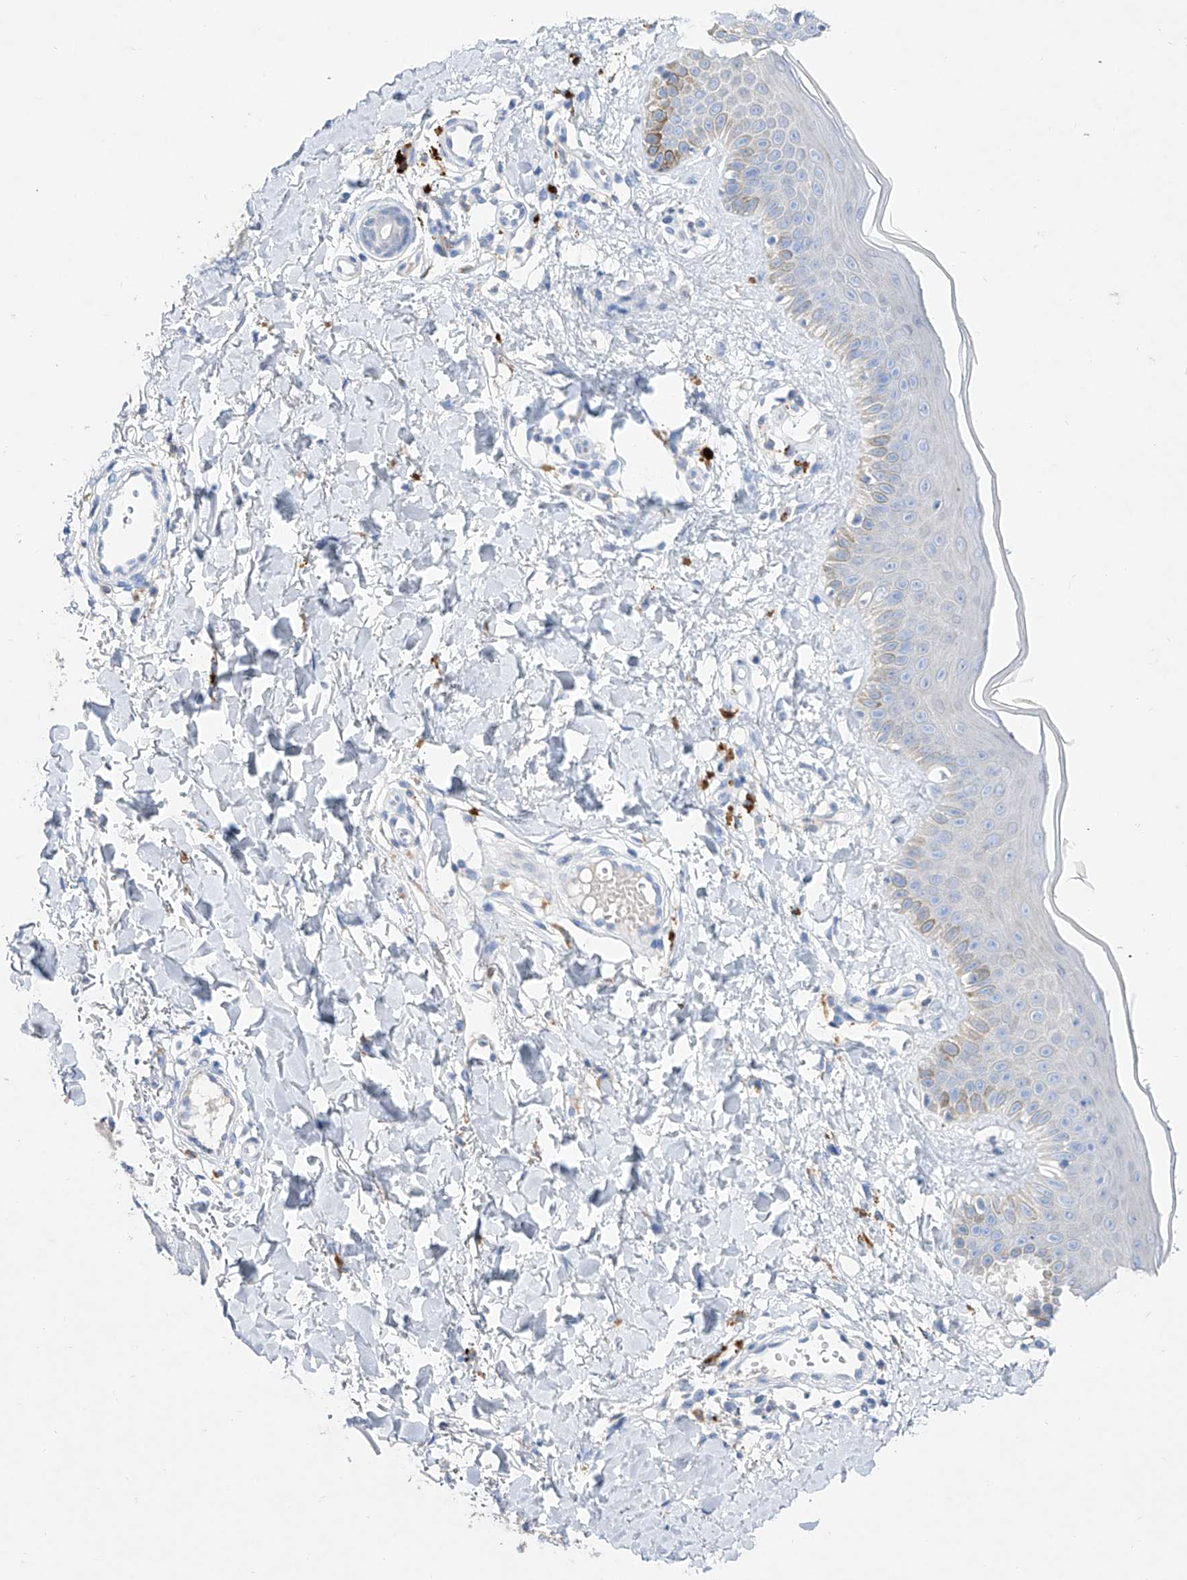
{"staining": {"intensity": "negative", "quantity": "none", "location": "none"}, "tissue": "skin", "cell_type": "Fibroblasts", "image_type": "normal", "snomed": [{"axis": "morphology", "description": "Normal tissue, NOS"}, {"axis": "topography", "description": "Skin"}], "caption": "Skin stained for a protein using immunohistochemistry exhibits no expression fibroblasts.", "gene": "TM7SF2", "patient": {"sex": "male", "age": 52}}